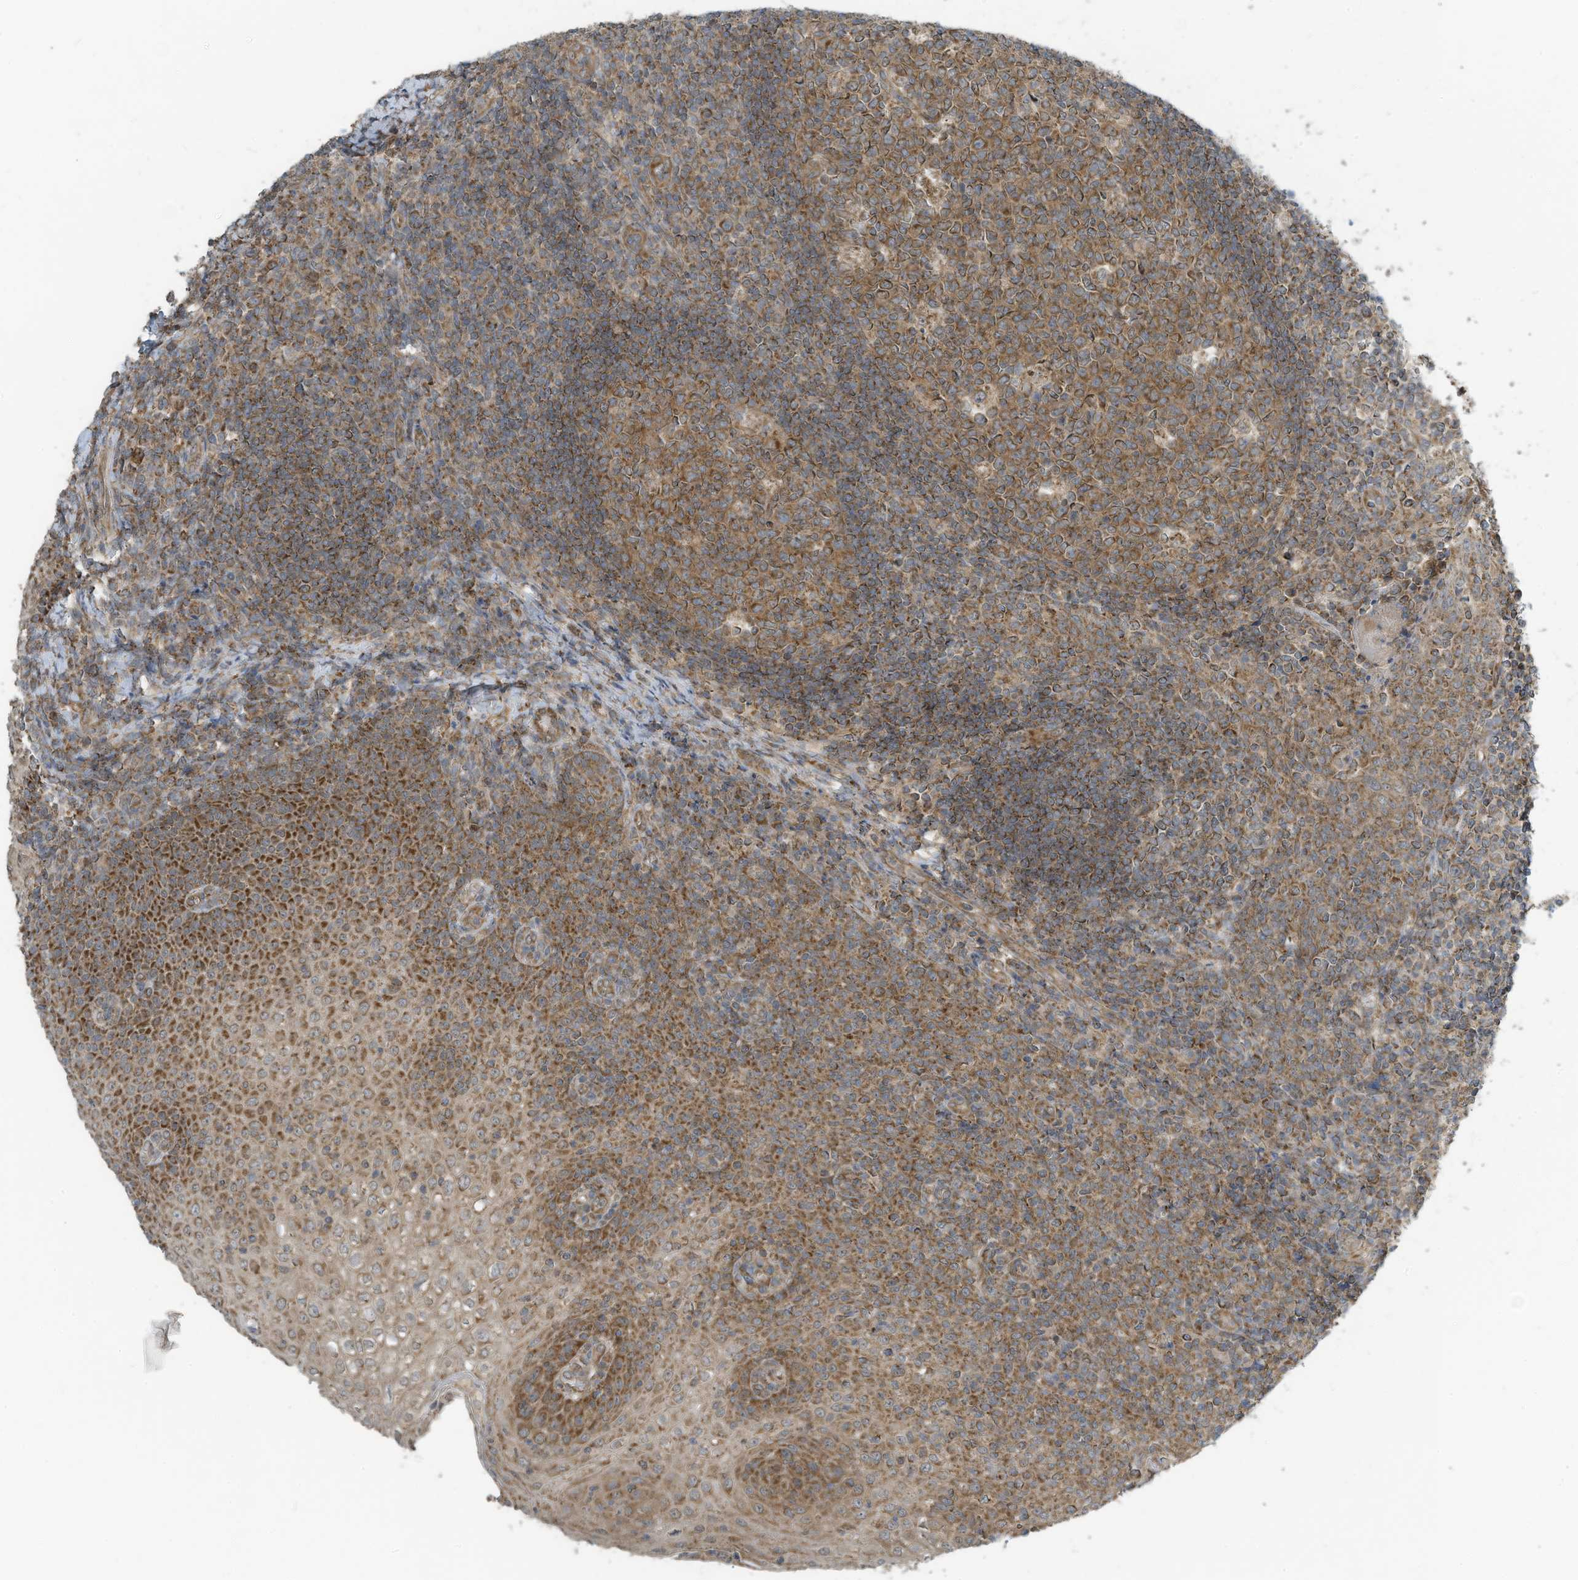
{"staining": {"intensity": "moderate", "quantity": ">75%", "location": "cytoplasmic/membranous"}, "tissue": "tonsil", "cell_type": "Germinal center cells", "image_type": "normal", "snomed": [{"axis": "morphology", "description": "Normal tissue, NOS"}, {"axis": "topography", "description": "Tonsil"}], "caption": "Tonsil stained for a protein (brown) exhibits moderate cytoplasmic/membranous positive expression in approximately >75% of germinal center cells.", "gene": "METTL6", "patient": {"sex": "female", "age": 19}}